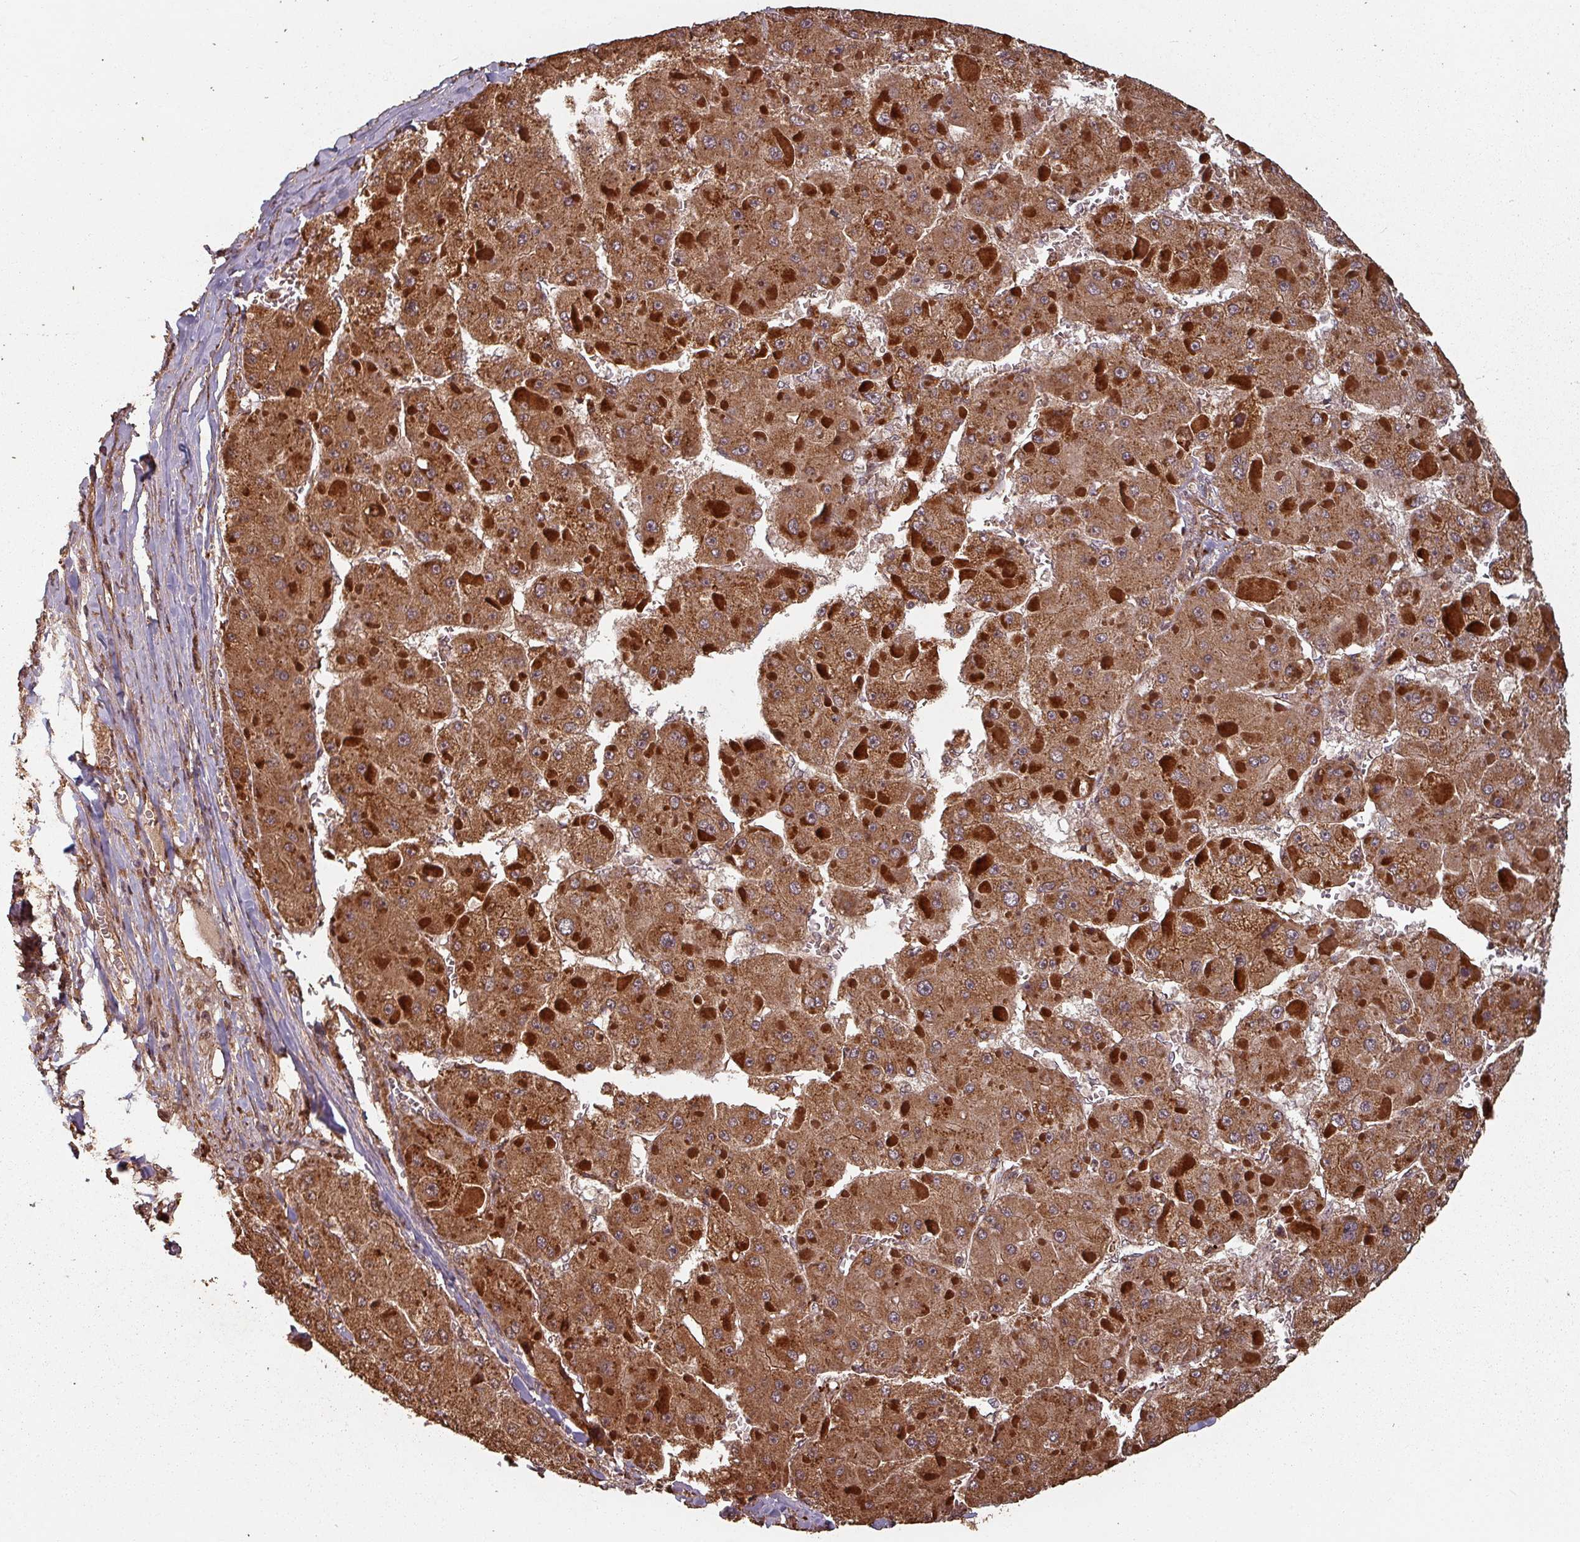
{"staining": {"intensity": "strong", "quantity": ">75%", "location": "cytoplasmic/membranous"}, "tissue": "liver cancer", "cell_type": "Tumor cells", "image_type": "cancer", "snomed": [{"axis": "morphology", "description": "Carcinoma, Hepatocellular, NOS"}, {"axis": "topography", "description": "Liver"}], "caption": "Protein staining by IHC shows strong cytoplasmic/membranous staining in about >75% of tumor cells in hepatocellular carcinoma (liver).", "gene": "EID1", "patient": {"sex": "female", "age": 73}}